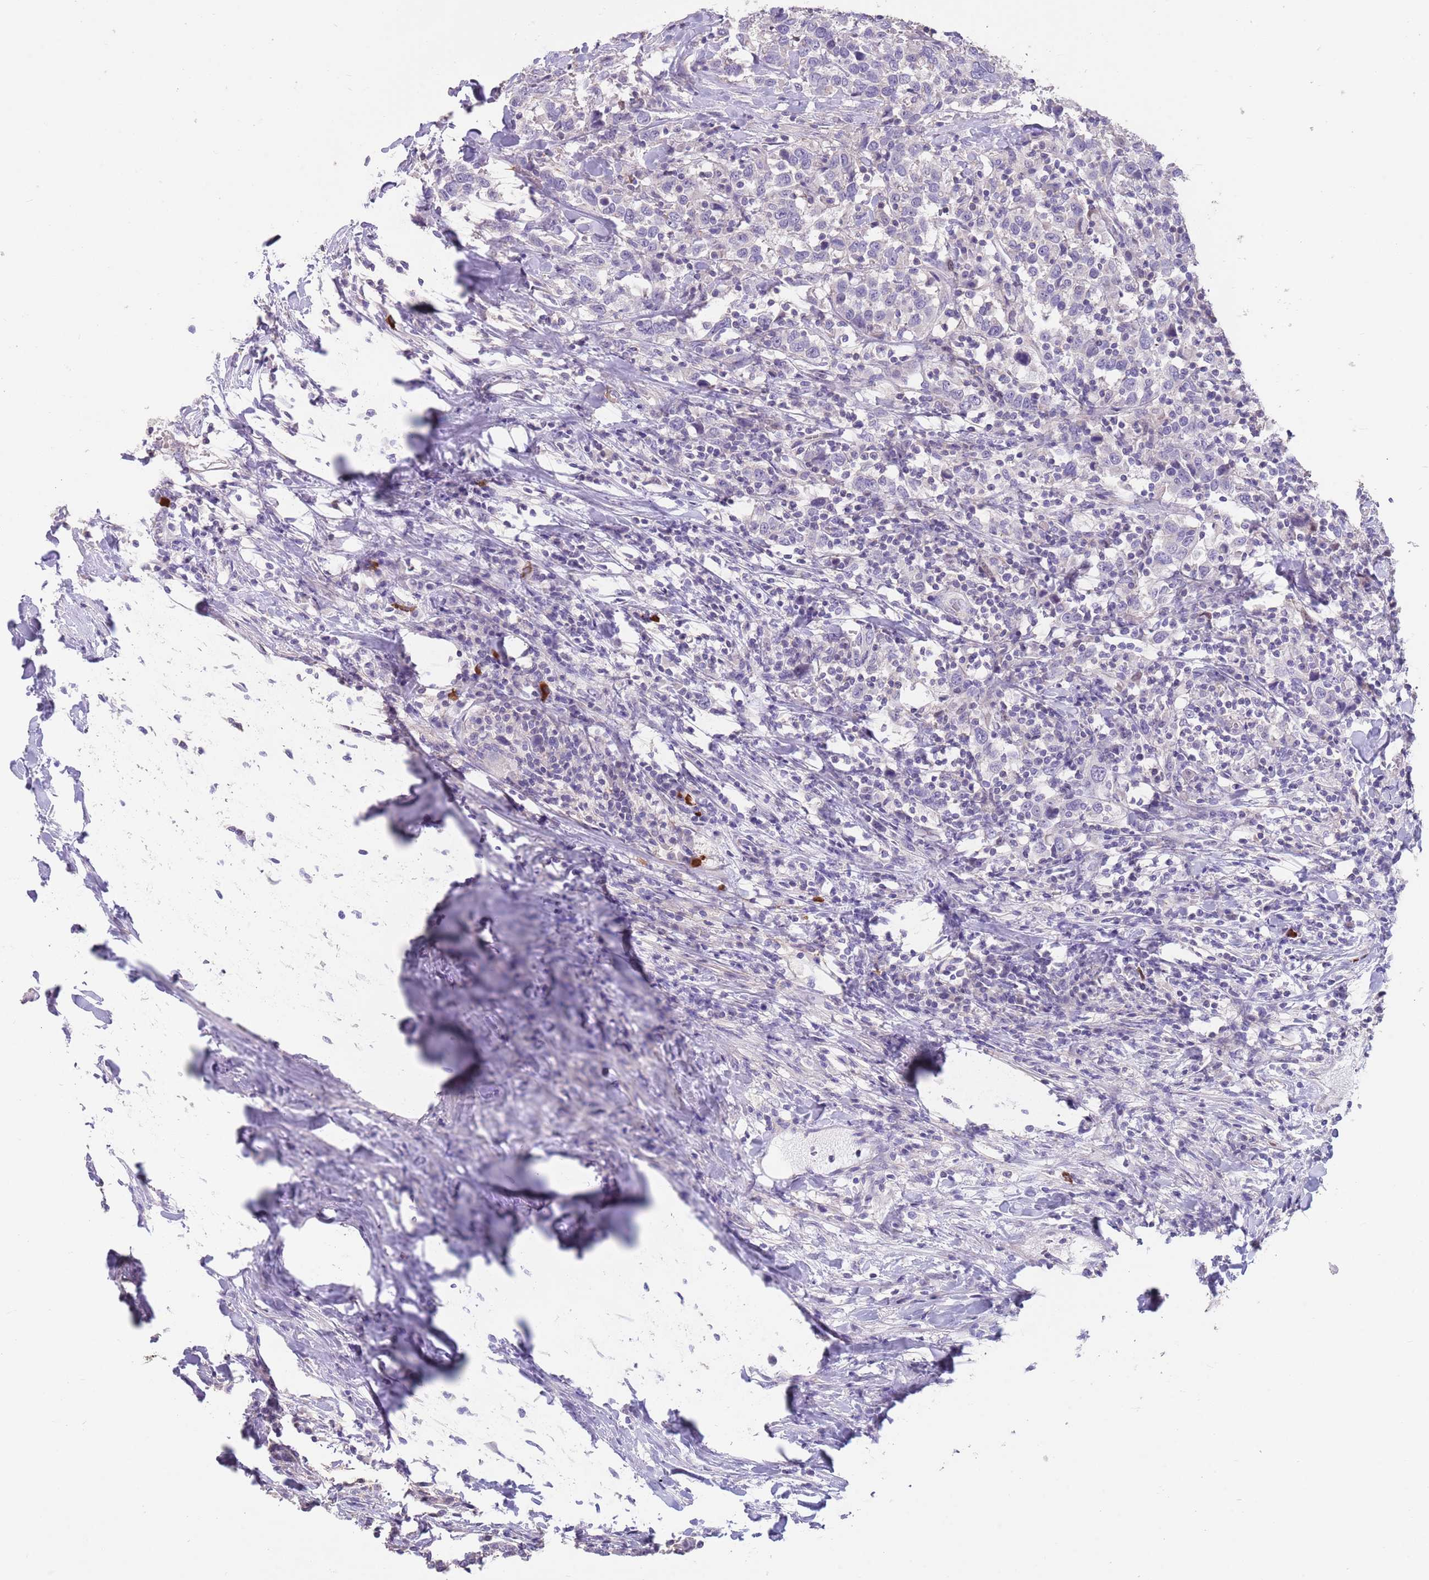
{"staining": {"intensity": "negative", "quantity": "none", "location": "none"}, "tissue": "urothelial cancer", "cell_type": "Tumor cells", "image_type": "cancer", "snomed": [{"axis": "morphology", "description": "Urothelial carcinoma, High grade"}, {"axis": "topography", "description": "Urinary bladder"}], "caption": "Urothelial cancer was stained to show a protein in brown. There is no significant staining in tumor cells. (DAB immunohistochemistry (IHC), high magnification).", "gene": "ZNF14", "patient": {"sex": "male", "age": 61}}